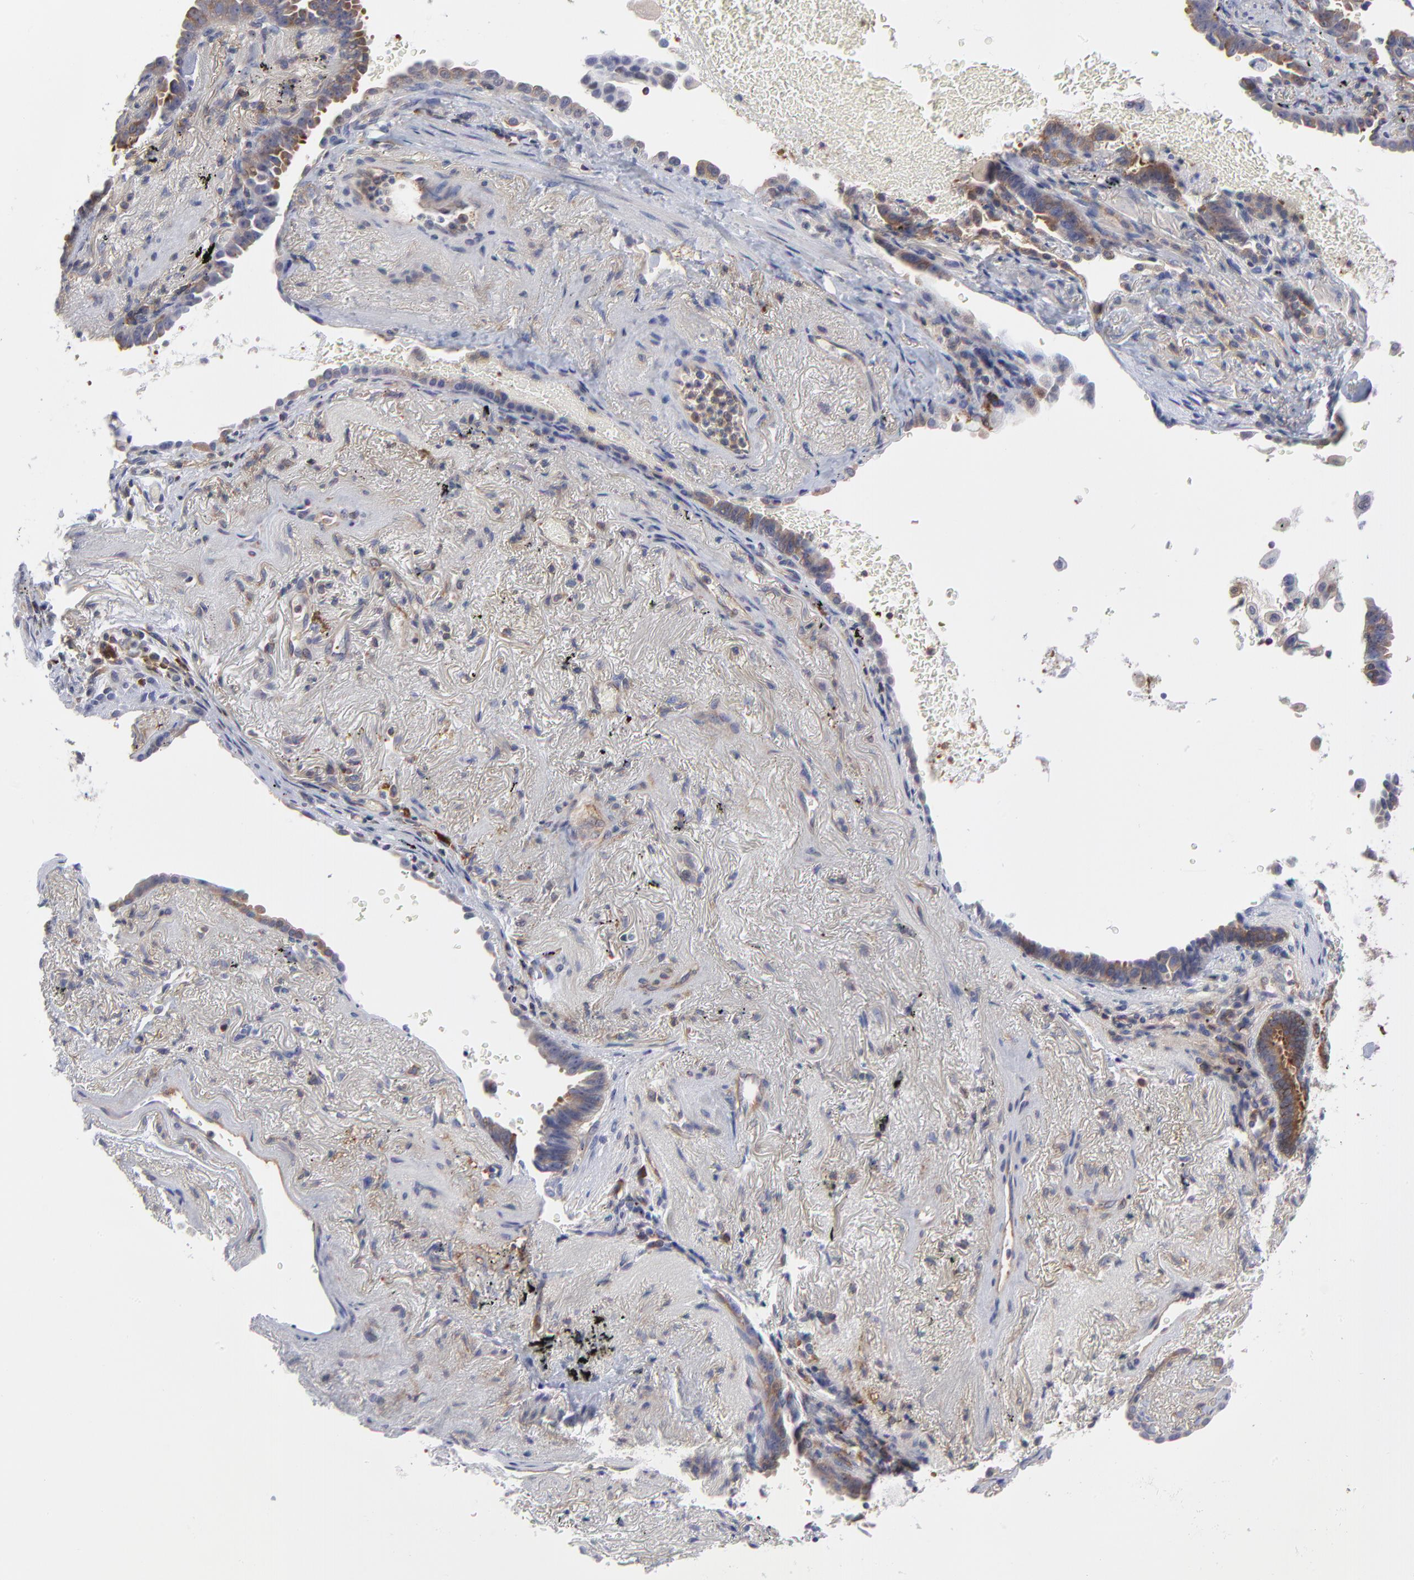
{"staining": {"intensity": "weak", "quantity": ">75%", "location": "cytoplasmic/membranous"}, "tissue": "lung cancer", "cell_type": "Tumor cells", "image_type": "cancer", "snomed": [{"axis": "morphology", "description": "Adenocarcinoma, NOS"}, {"axis": "topography", "description": "Lung"}], "caption": "Immunohistochemical staining of human adenocarcinoma (lung) demonstrates low levels of weak cytoplasmic/membranous expression in approximately >75% of tumor cells. The protein of interest is stained brown, and the nuclei are stained in blue (DAB (3,3'-diaminobenzidine) IHC with brightfield microscopy, high magnification).", "gene": "NFKBIA", "patient": {"sex": "female", "age": 64}}